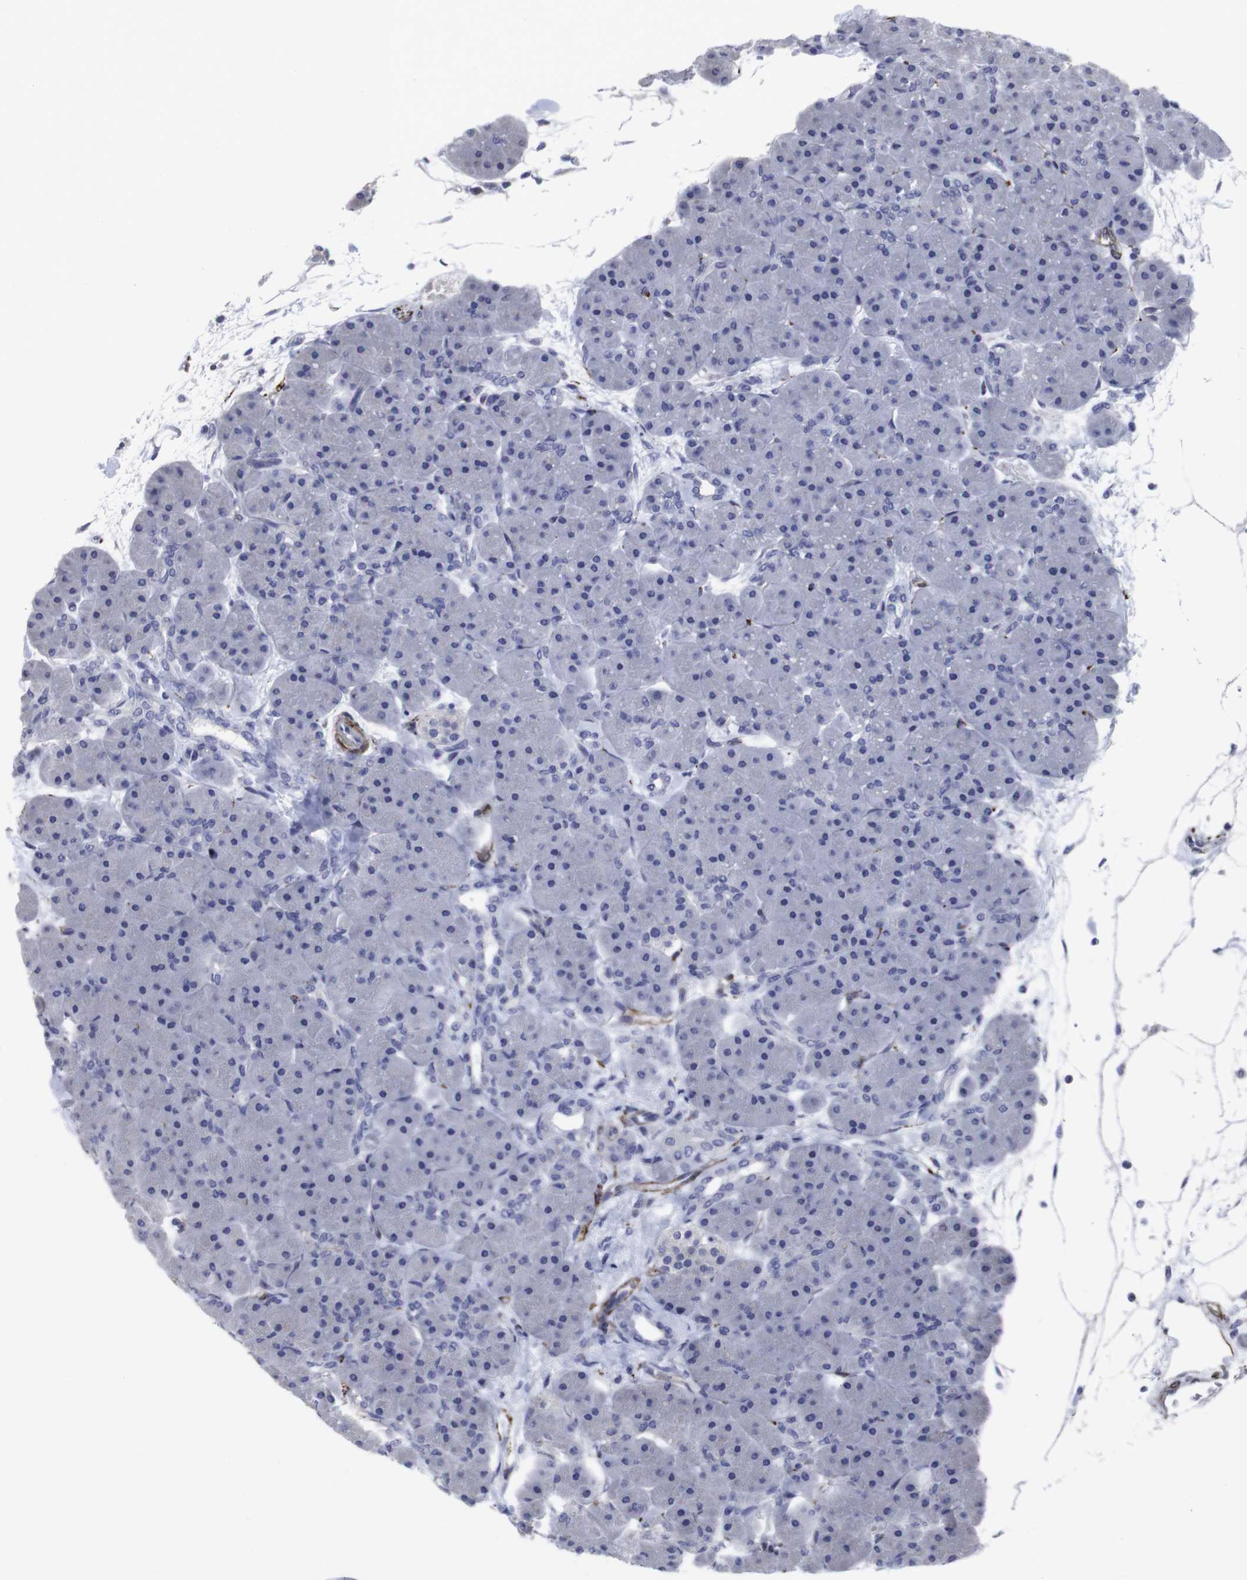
{"staining": {"intensity": "negative", "quantity": "none", "location": "none"}, "tissue": "pancreas", "cell_type": "Exocrine glandular cells", "image_type": "normal", "snomed": [{"axis": "morphology", "description": "Normal tissue, NOS"}, {"axis": "topography", "description": "Pancreas"}], "caption": "Exocrine glandular cells show no significant protein positivity in unremarkable pancreas.", "gene": "SNCG", "patient": {"sex": "male", "age": 66}}